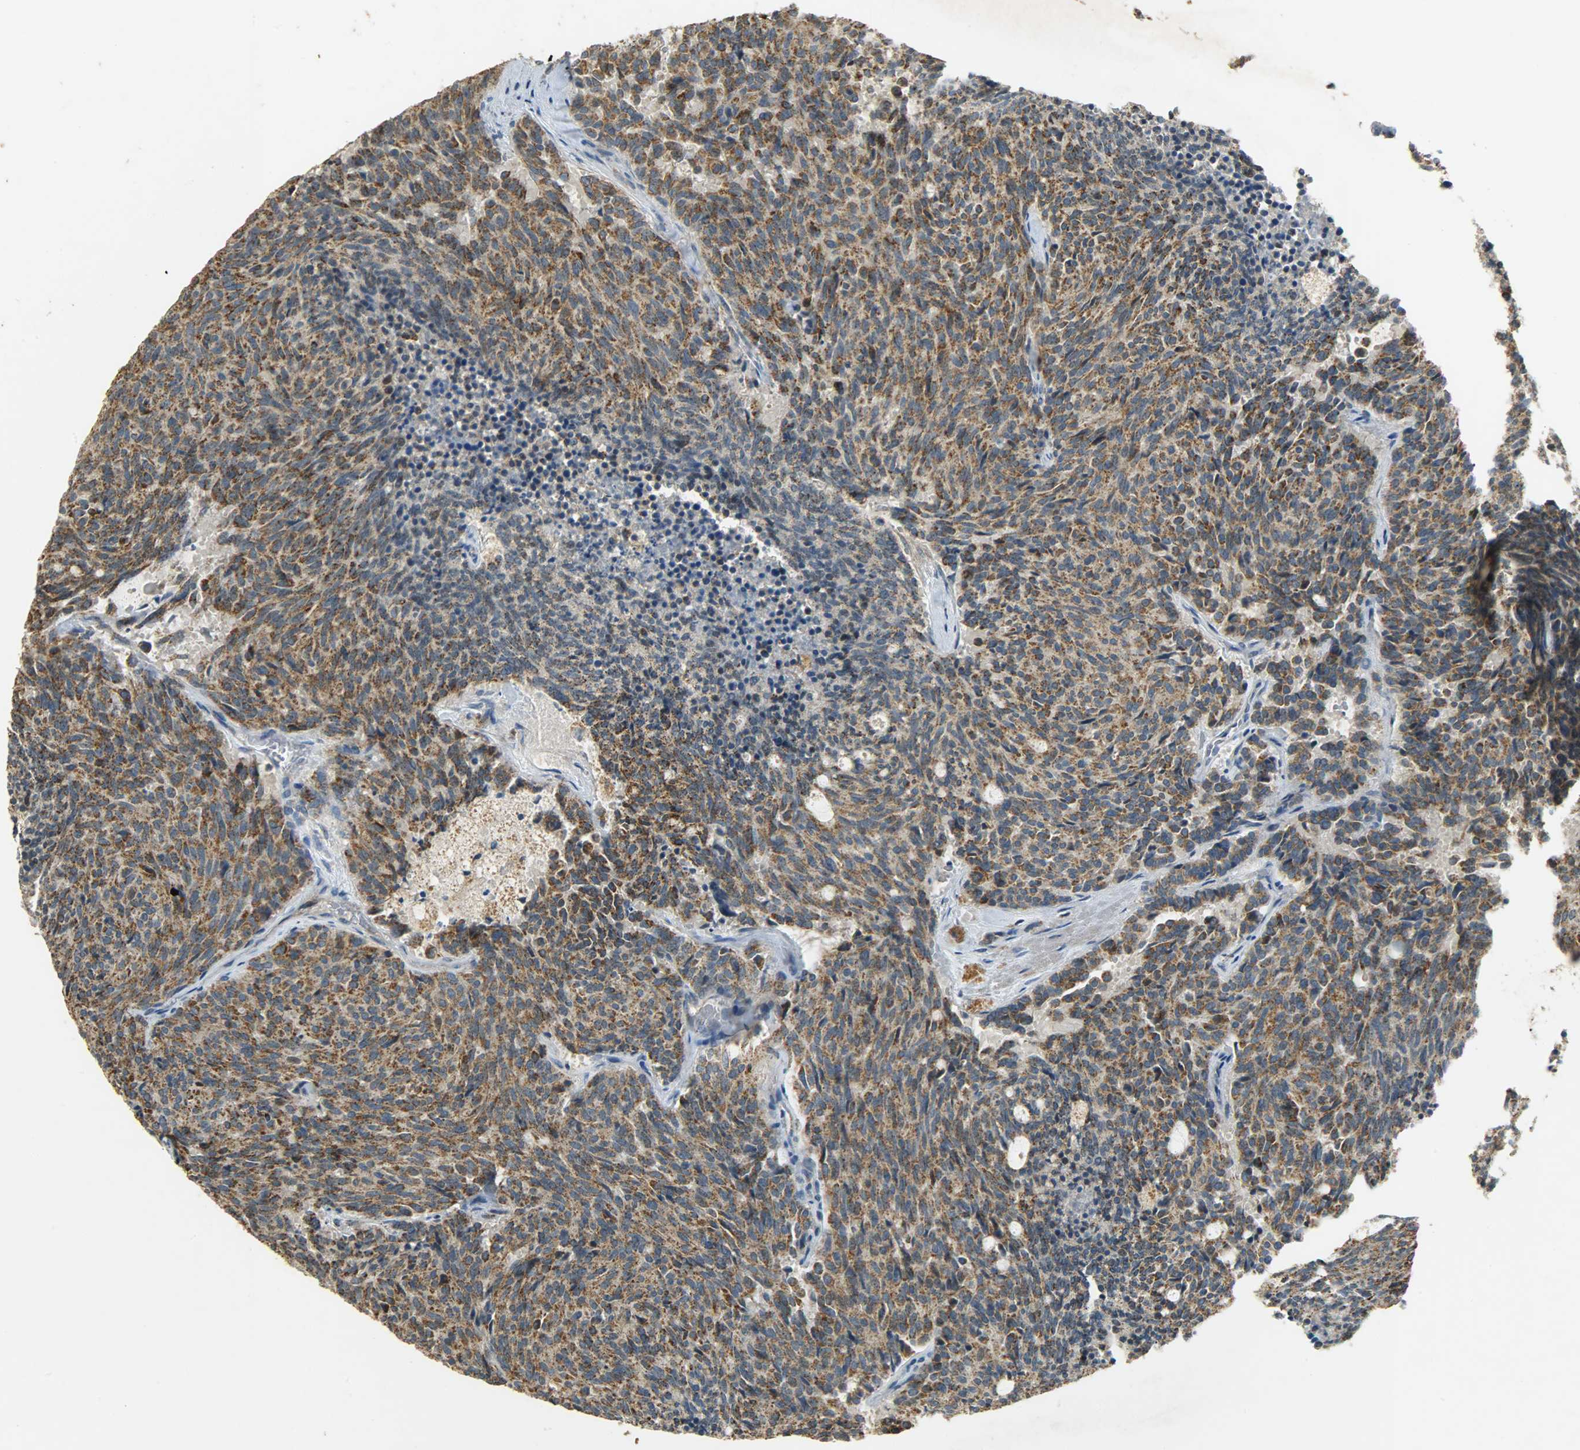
{"staining": {"intensity": "strong", "quantity": ">75%", "location": "cytoplasmic/membranous"}, "tissue": "carcinoid", "cell_type": "Tumor cells", "image_type": "cancer", "snomed": [{"axis": "morphology", "description": "Carcinoid, malignant, NOS"}, {"axis": "topography", "description": "Pancreas"}], "caption": "Protein expression analysis of malignant carcinoid exhibits strong cytoplasmic/membranous staining in approximately >75% of tumor cells.", "gene": "HDHD5", "patient": {"sex": "female", "age": 54}}